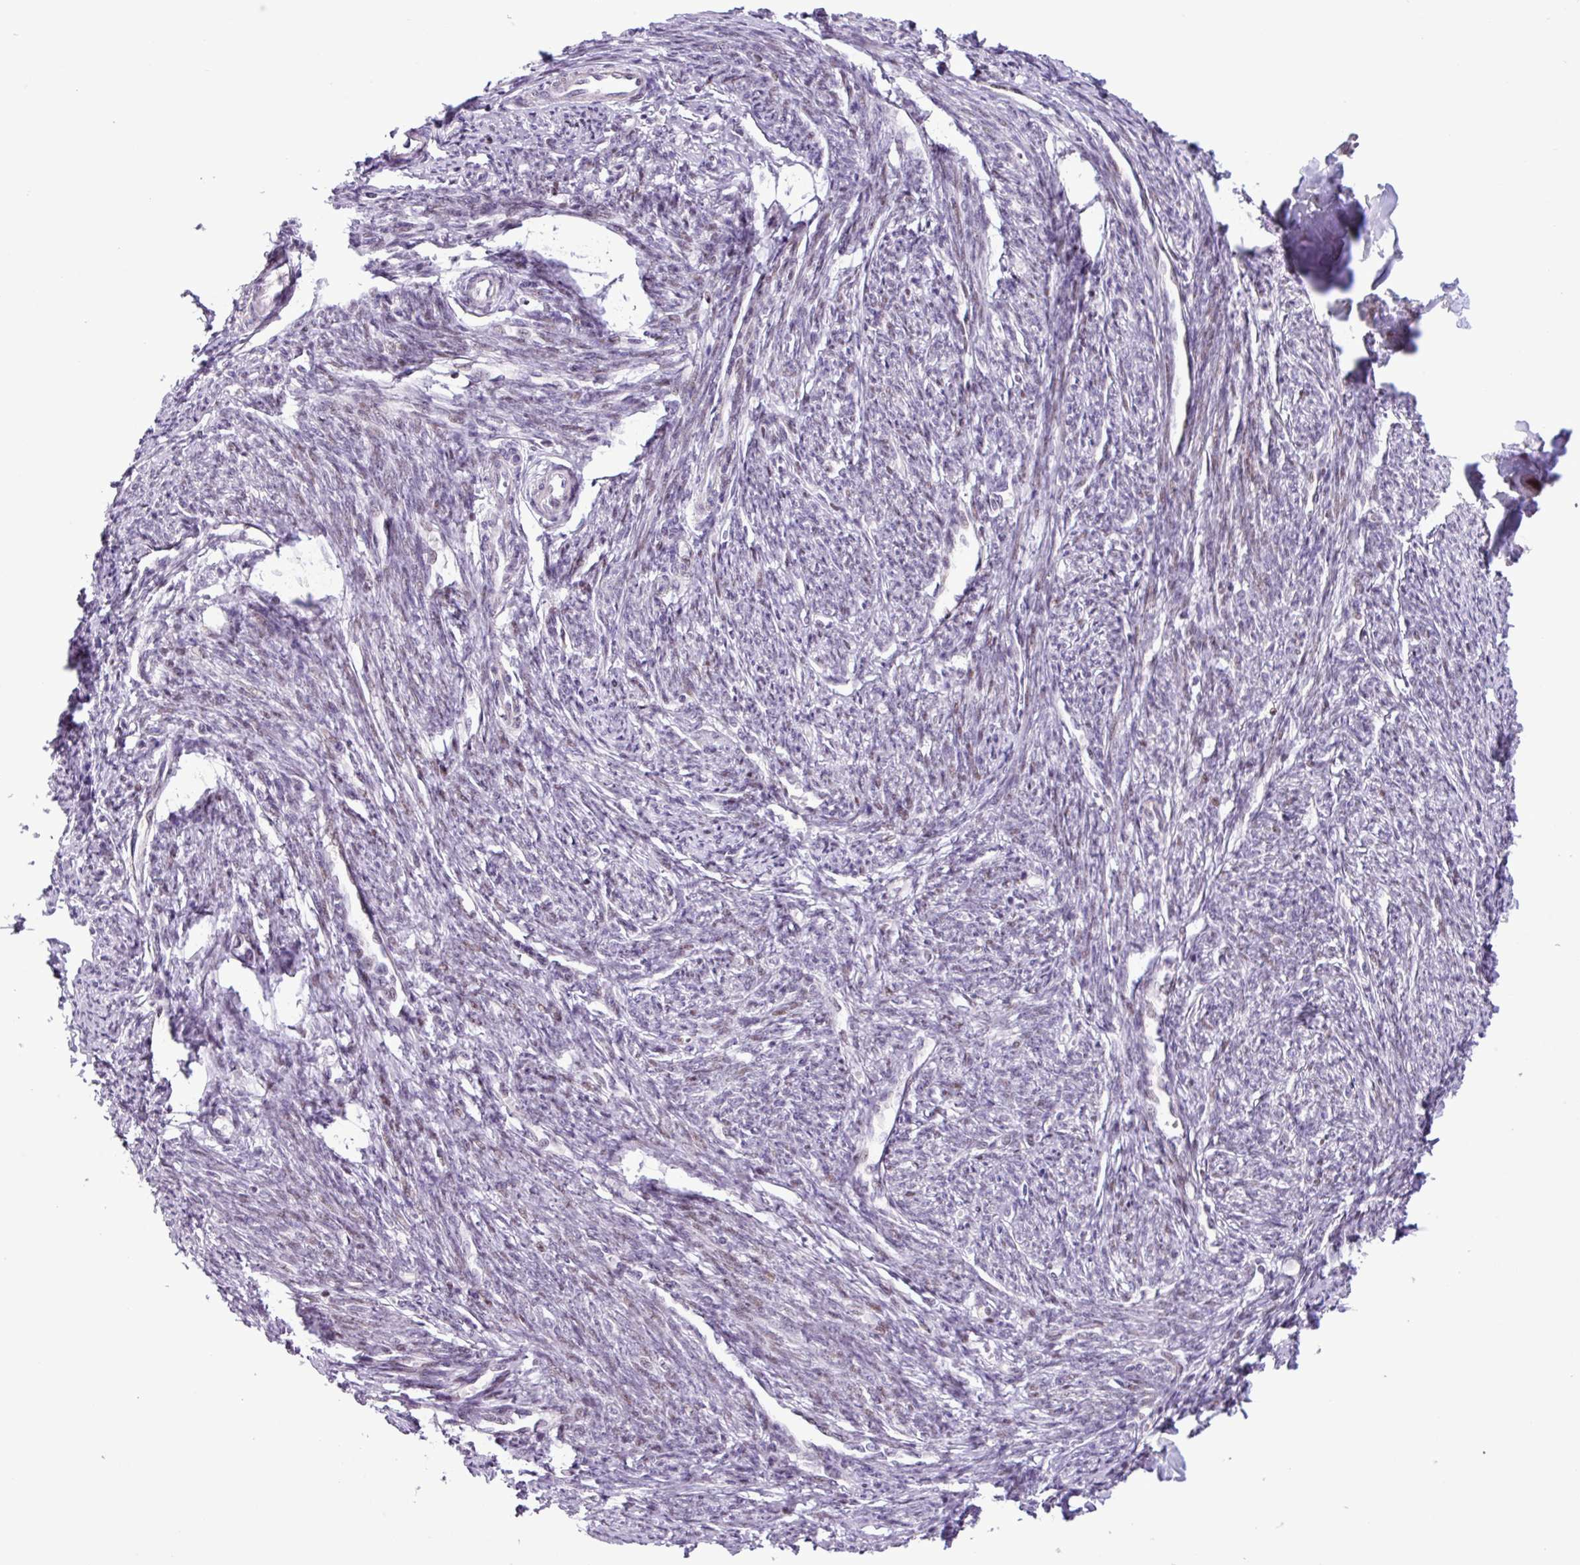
{"staining": {"intensity": "weak", "quantity": "<25%", "location": "nuclear"}, "tissue": "smooth muscle", "cell_type": "Smooth muscle cells", "image_type": "normal", "snomed": [{"axis": "morphology", "description": "Normal tissue, NOS"}, {"axis": "topography", "description": "Smooth muscle"}, {"axis": "topography", "description": "Fallopian tube"}], "caption": "Smooth muscle was stained to show a protein in brown. There is no significant expression in smooth muscle cells. (Stains: DAB (3,3'-diaminobenzidine) immunohistochemistry with hematoxylin counter stain, Microscopy: brightfield microscopy at high magnification).", "gene": "ZNF354A", "patient": {"sex": "female", "age": 59}}